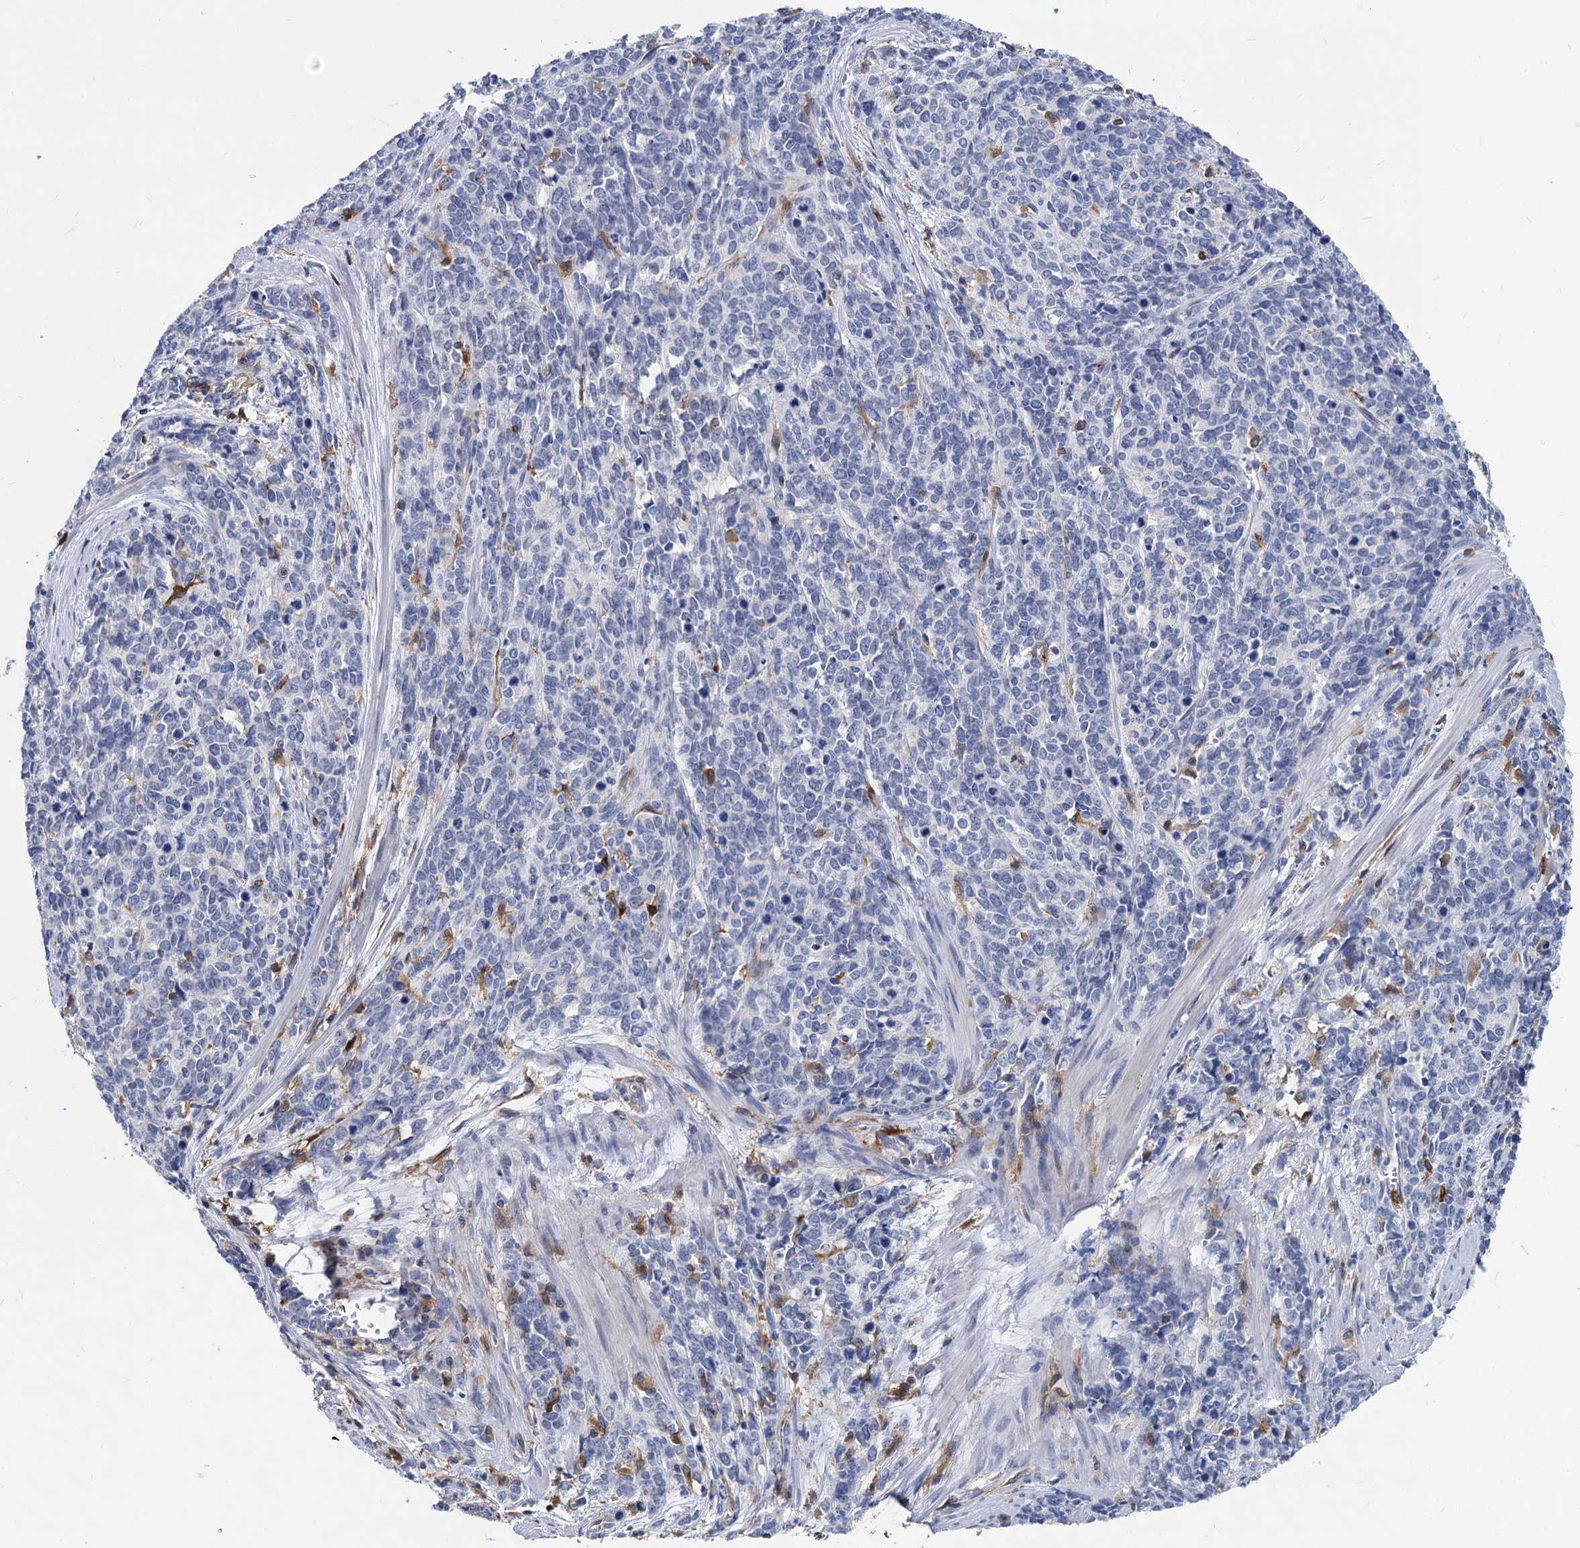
{"staining": {"intensity": "negative", "quantity": "none", "location": "none"}, "tissue": "cervical cancer", "cell_type": "Tumor cells", "image_type": "cancer", "snomed": [{"axis": "morphology", "description": "Squamous cell carcinoma, NOS"}, {"axis": "topography", "description": "Cervix"}], "caption": "Immunohistochemical staining of cervical cancer reveals no significant positivity in tumor cells. (Stains: DAB immunohistochemistry (IHC) with hematoxylin counter stain, Microscopy: brightfield microscopy at high magnification).", "gene": "RHOG", "patient": {"sex": "female", "age": 60}}